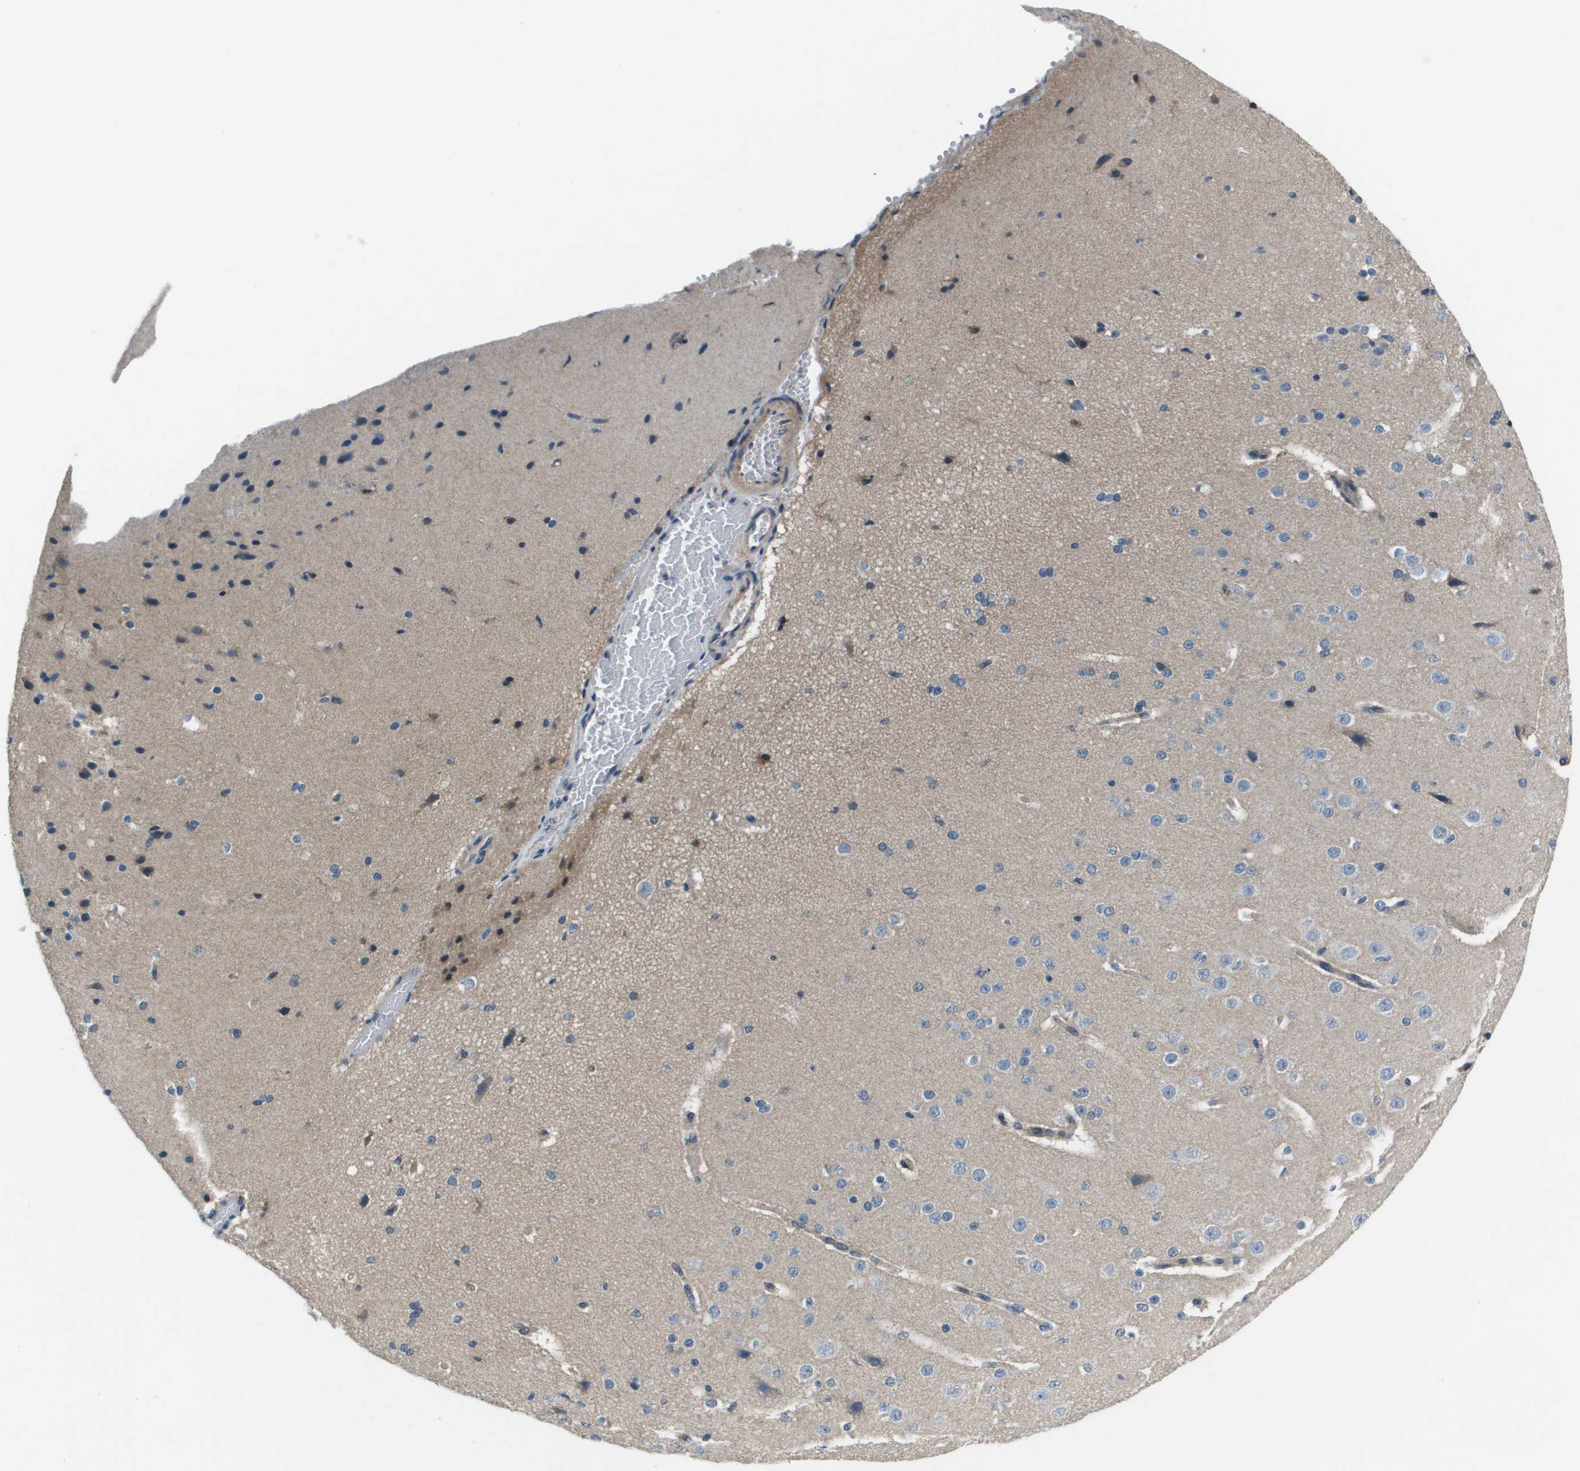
{"staining": {"intensity": "weak", "quantity": ">75%", "location": "cytoplasmic/membranous"}, "tissue": "cerebral cortex", "cell_type": "Endothelial cells", "image_type": "normal", "snomed": [{"axis": "morphology", "description": "Normal tissue, NOS"}, {"axis": "morphology", "description": "Developmental malformation"}, {"axis": "topography", "description": "Cerebral cortex"}], "caption": "Immunohistochemistry (IHC) staining of benign cerebral cortex, which exhibits low levels of weak cytoplasmic/membranous expression in about >75% of endothelial cells indicating weak cytoplasmic/membranous protein expression. The staining was performed using DAB (3,3'-diaminobenzidine) (brown) for protein detection and nuclei were counterstained in hematoxylin (blue).", "gene": "PCOLCE", "patient": {"sex": "female", "age": 30}}